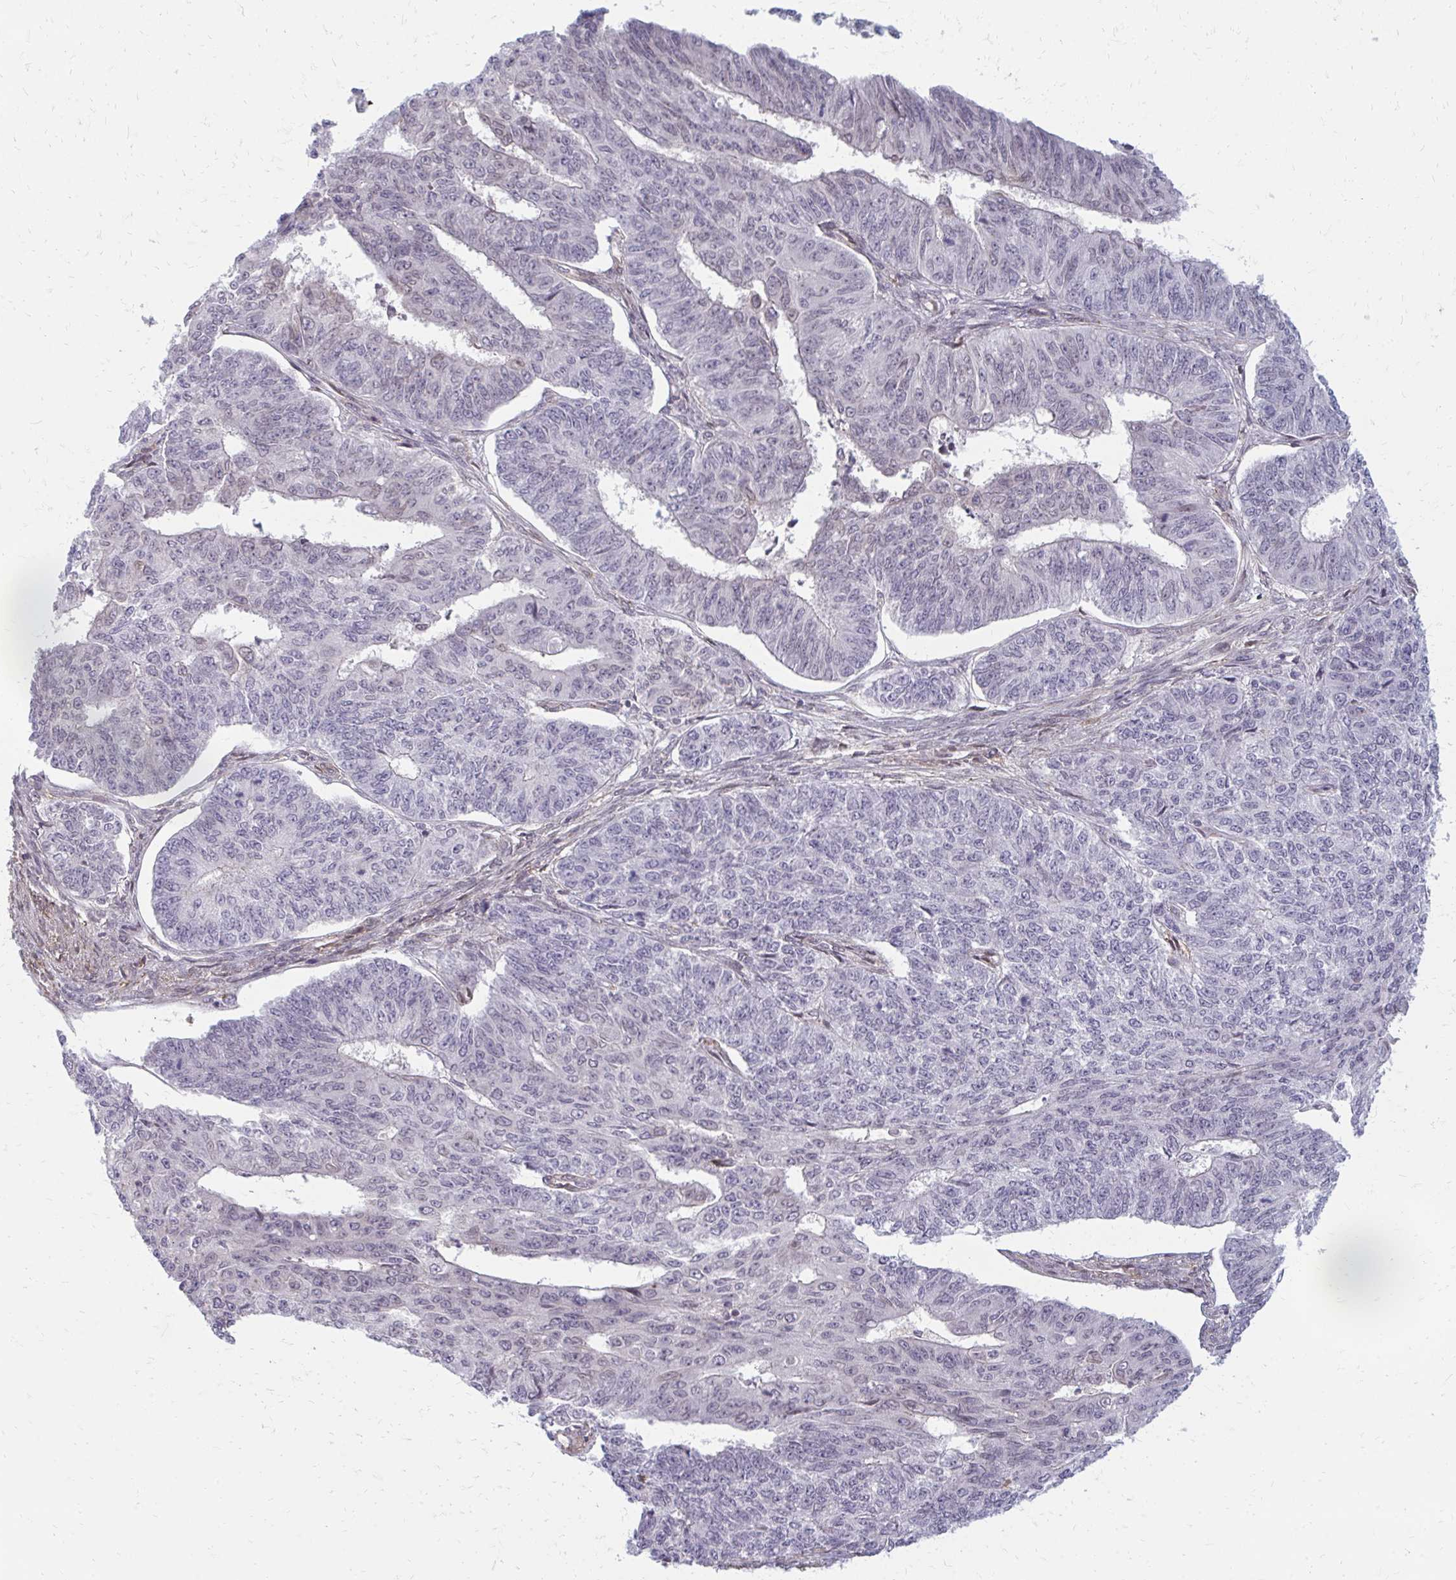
{"staining": {"intensity": "negative", "quantity": "none", "location": "none"}, "tissue": "endometrial cancer", "cell_type": "Tumor cells", "image_type": "cancer", "snomed": [{"axis": "morphology", "description": "Adenocarcinoma, NOS"}, {"axis": "topography", "description": "Endometrium"}], "caption": "High power microscopy histopathology image of an immunohistochemistry histopathology image of endometrial cancer (adenocarcinoma), revealing no significant staining in tumor cells.", "gene": "GPC5", "patient": {"sex": "female", "age": 32}}